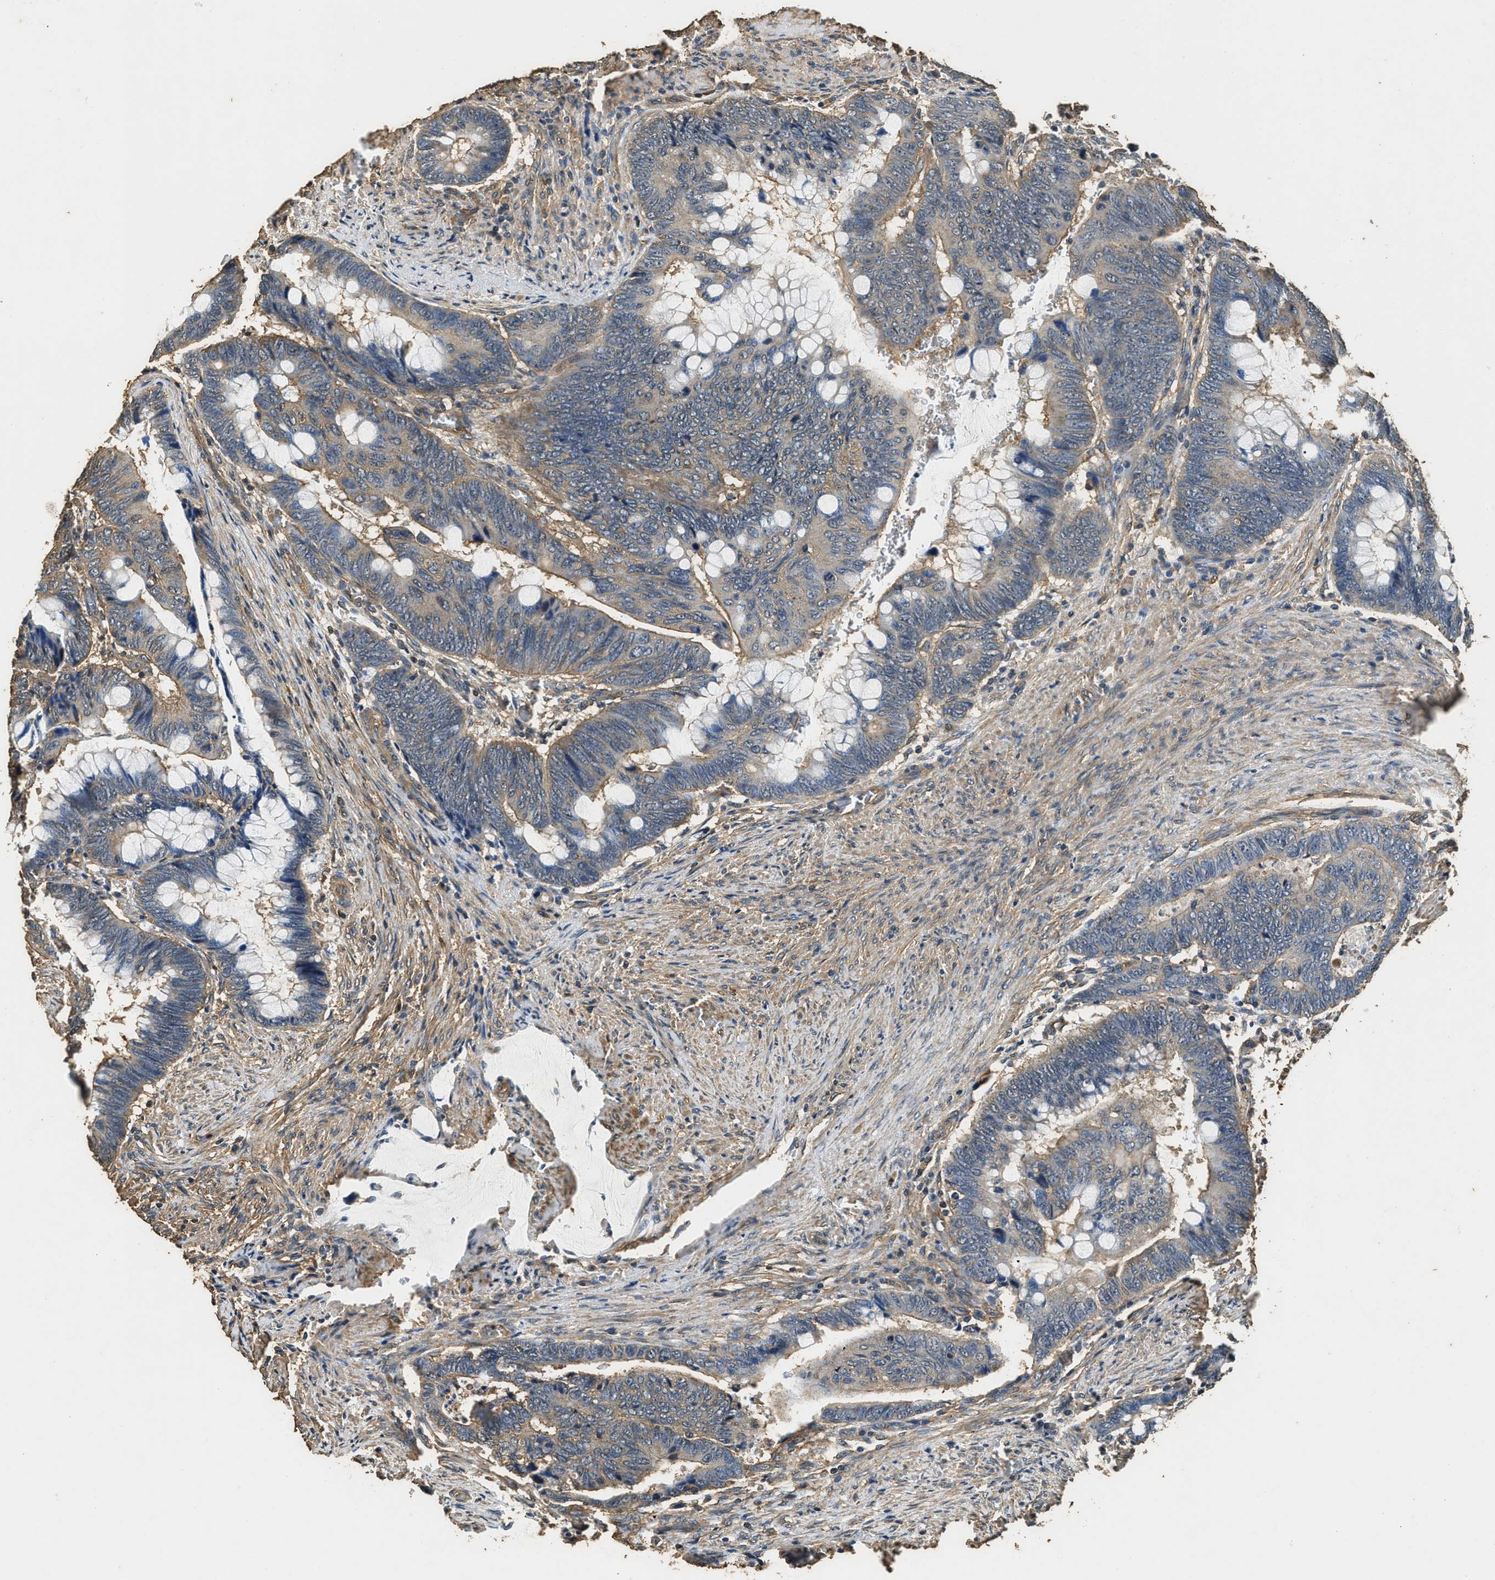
{"staining": {"intensity": "weak", "quantity": "<25%", "location": "cytoplasmic/membranous"}, "tissue": "colorectal cancer", "cell_type": "Tumor cells", "image_type": "cancer", "snomed": [{"axis": "morphology", "description": "Normal tissue, NOS"}, {"axis": "morphology", "description": "Adenocarcinoma, NOS"}, {"axis": "topography", "description": "Rectum"}, {"axis": "topography", "description": "Peripheral nerve tissue"}], "caption": "The histopathology image shows no significant expression in tumor cells of colorectal cancer (adenocarcinoma).", "gene": "MIB1", "patient": {"sex": "male", "age": 92}}